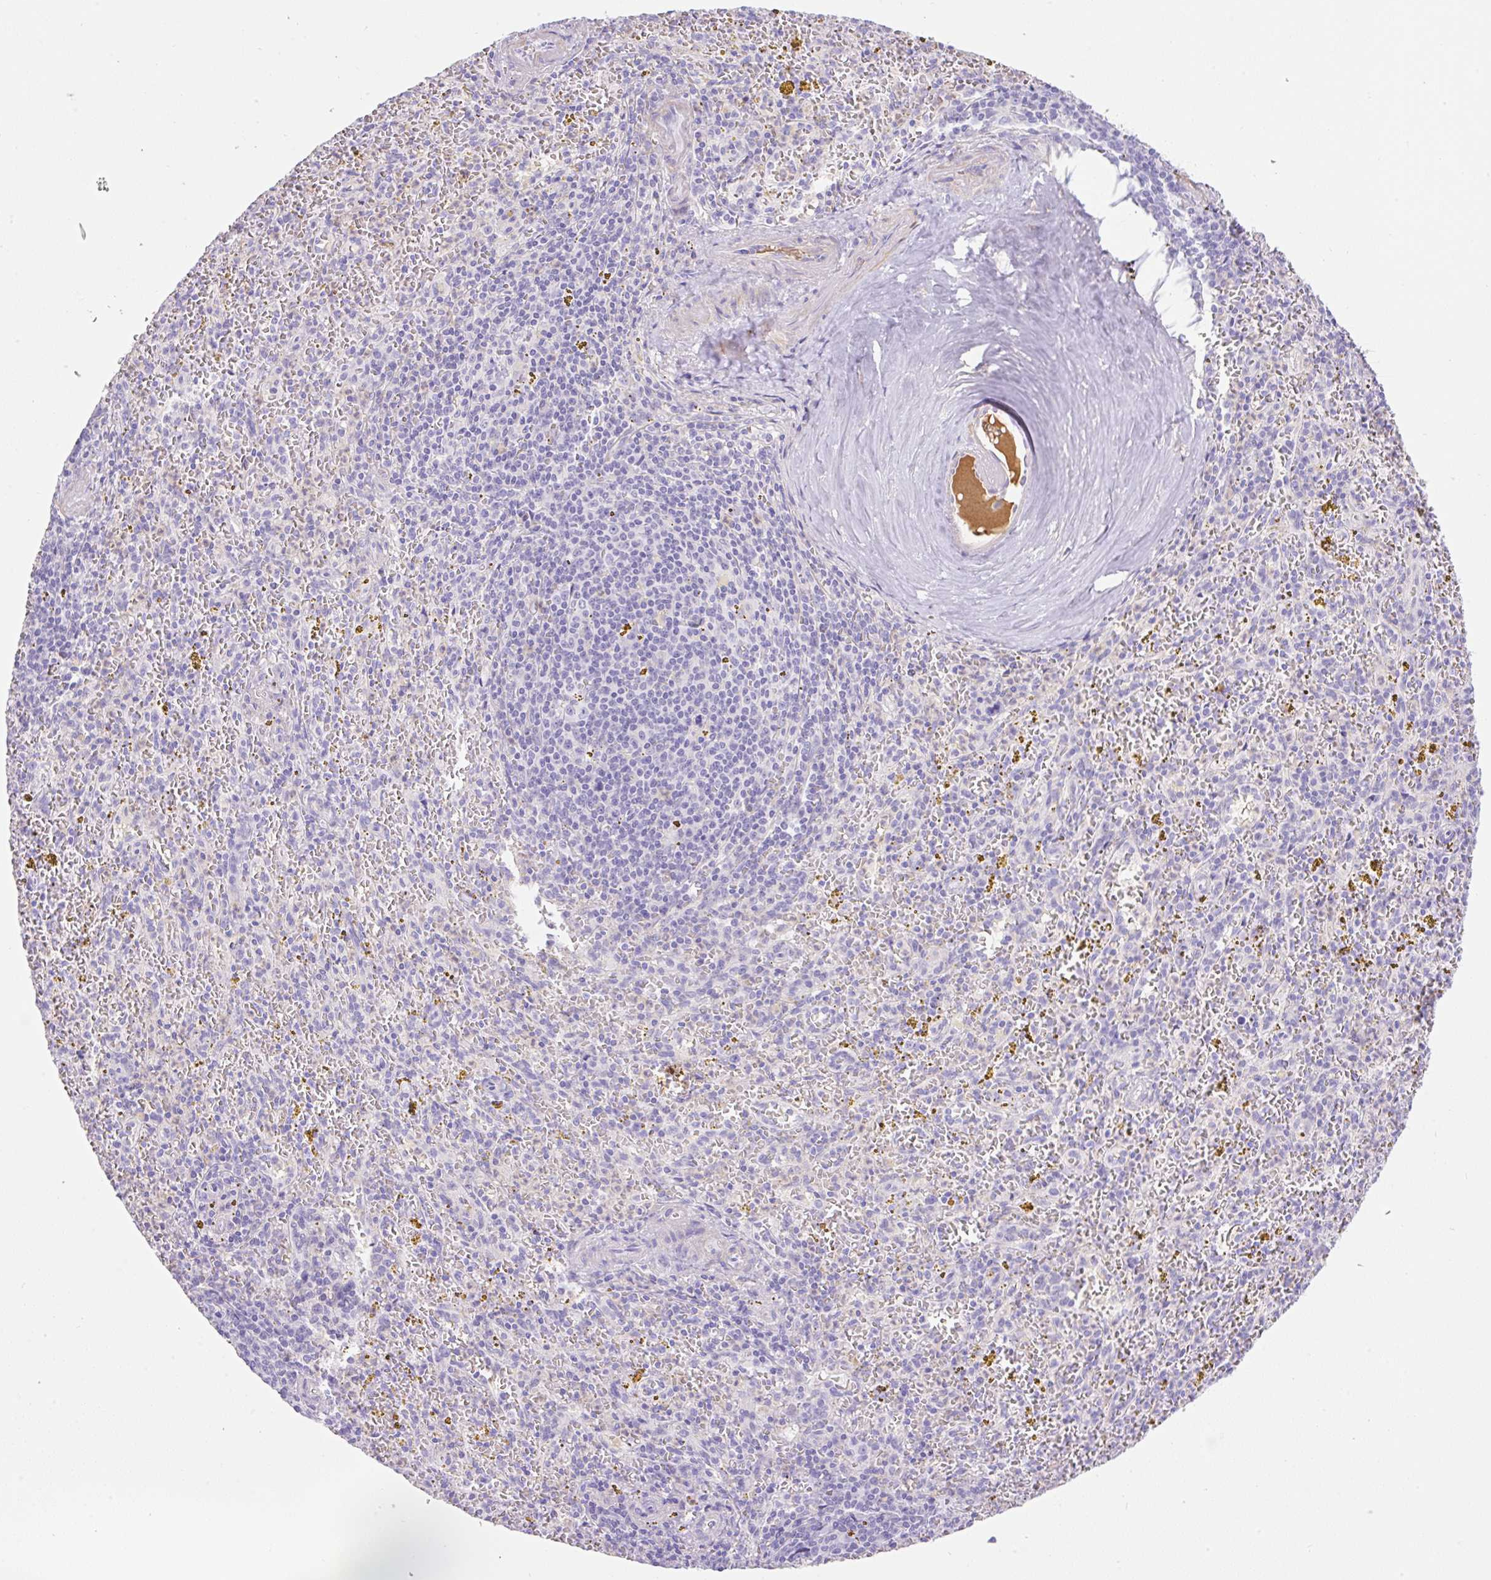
{"staining": {"intensity": "negative", "quantity": "none", "location": "none"}, "tissue": "spleen", "cell_type": "Cells in red pulp", "image_type": "normal", "snomed": [{"axis": "morphology", "description": "Normal tissue, NOS"}, {"axis": "topography", "description": "Spleen"}], "caption": "A micrograph of spleen stained for a protein reveals no brown staining in cells in red pulp.", "gene": "TDRD15", "patient": {"sex": "male", "age": 57}}